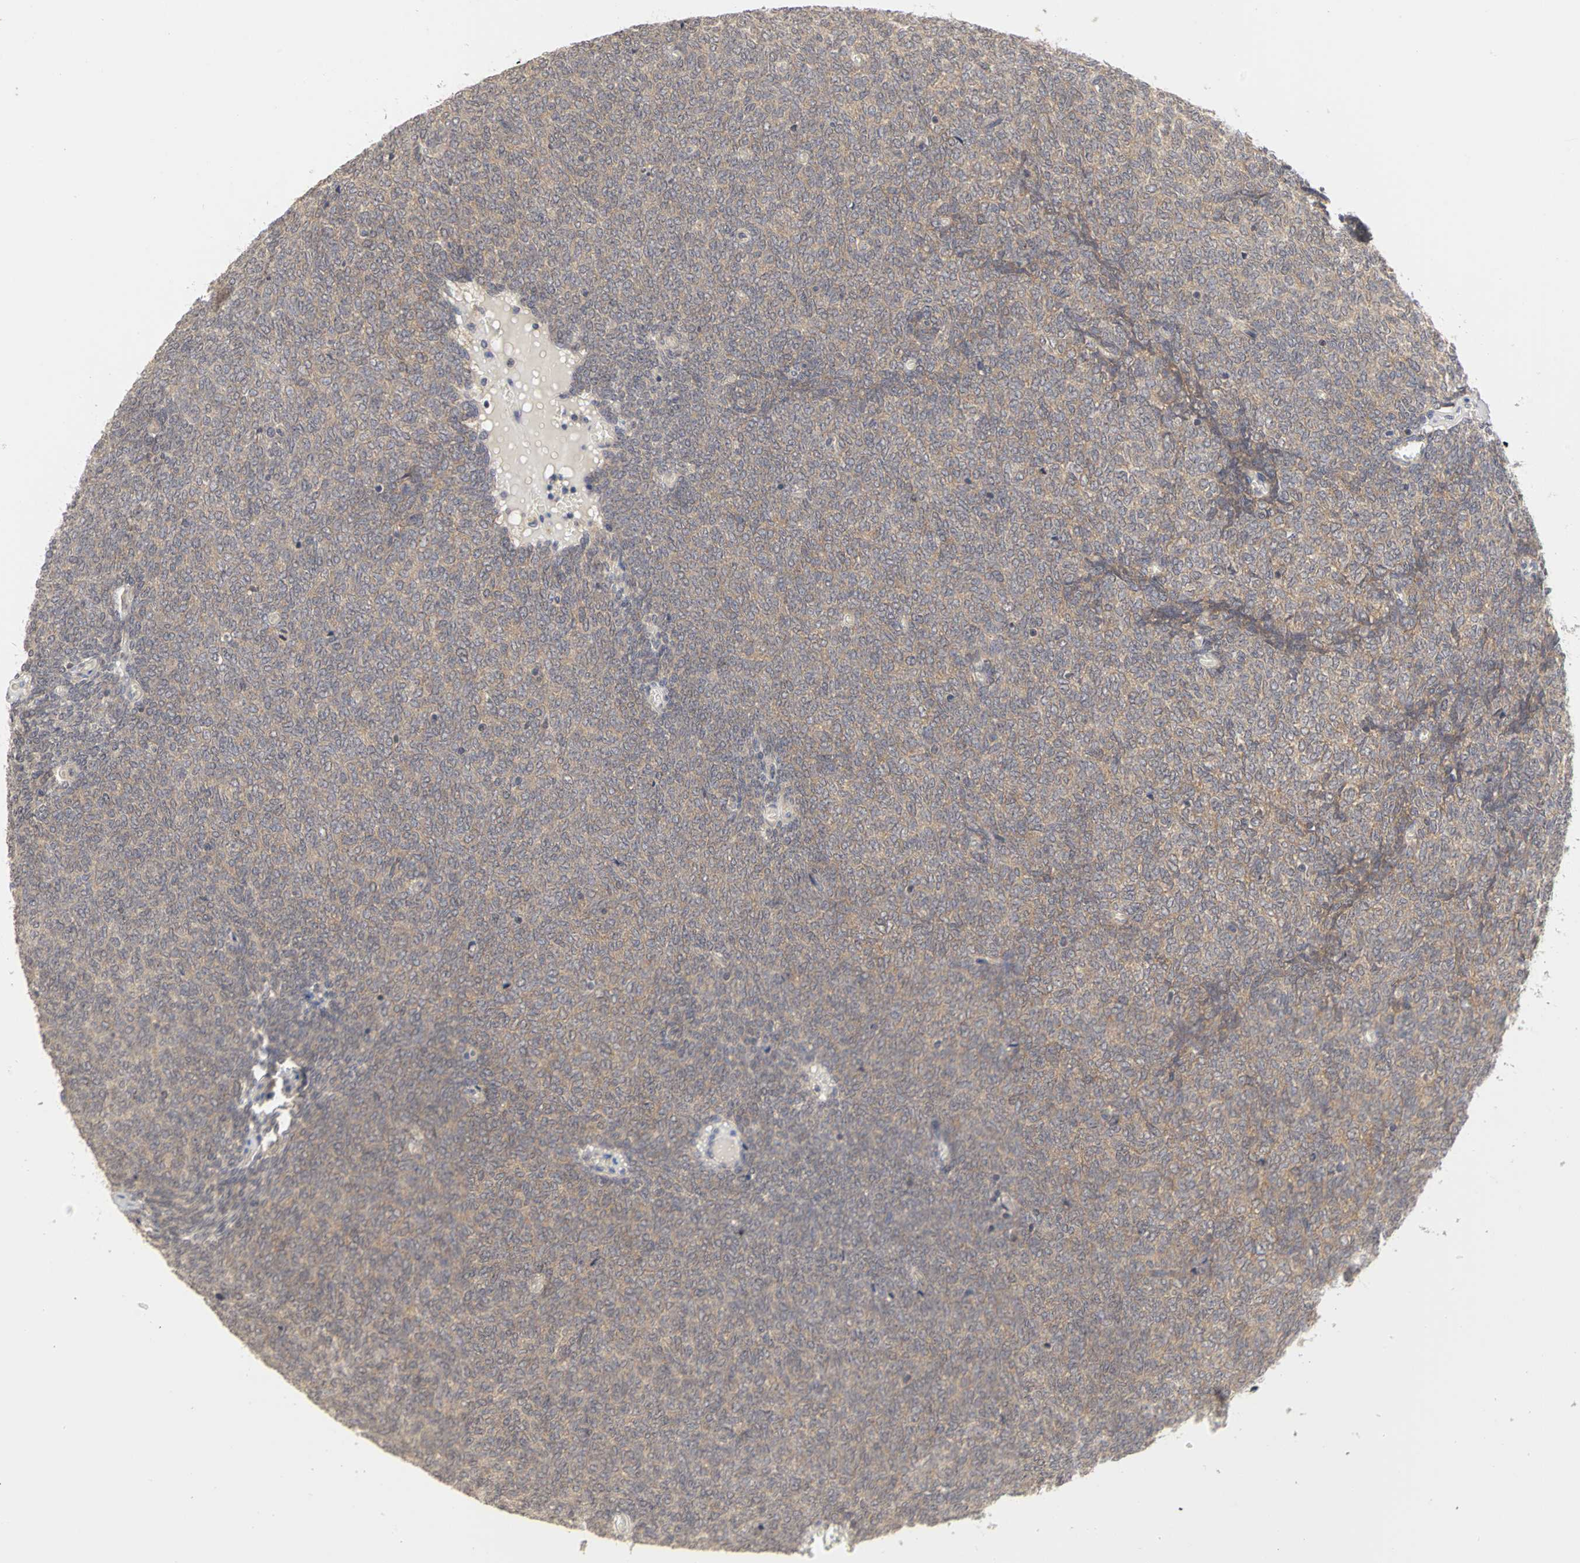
{"staining": {"intensity": "weak", "quantity": ">75%", "location": "cytoplasmic/membranous"}, "tissue": "renal cancer", "cell_type": "Tumor cells", "image_type": "cancer", "snomed": [{"axis": "morphology", "description": "Neoplasm, malignant, NOS"}, {"axis": "topography", "description": "Kidney"}], "caption": "Immunohistochemical staining of human renal cancer exhibits weak cytoplasmic/membranous protein expression in approximately >75% of tumor cells. (IHC, brightfield microscopy, high magnification).", "gene": "IRAK1", "patient": {"sex": "male", "age": 28}}